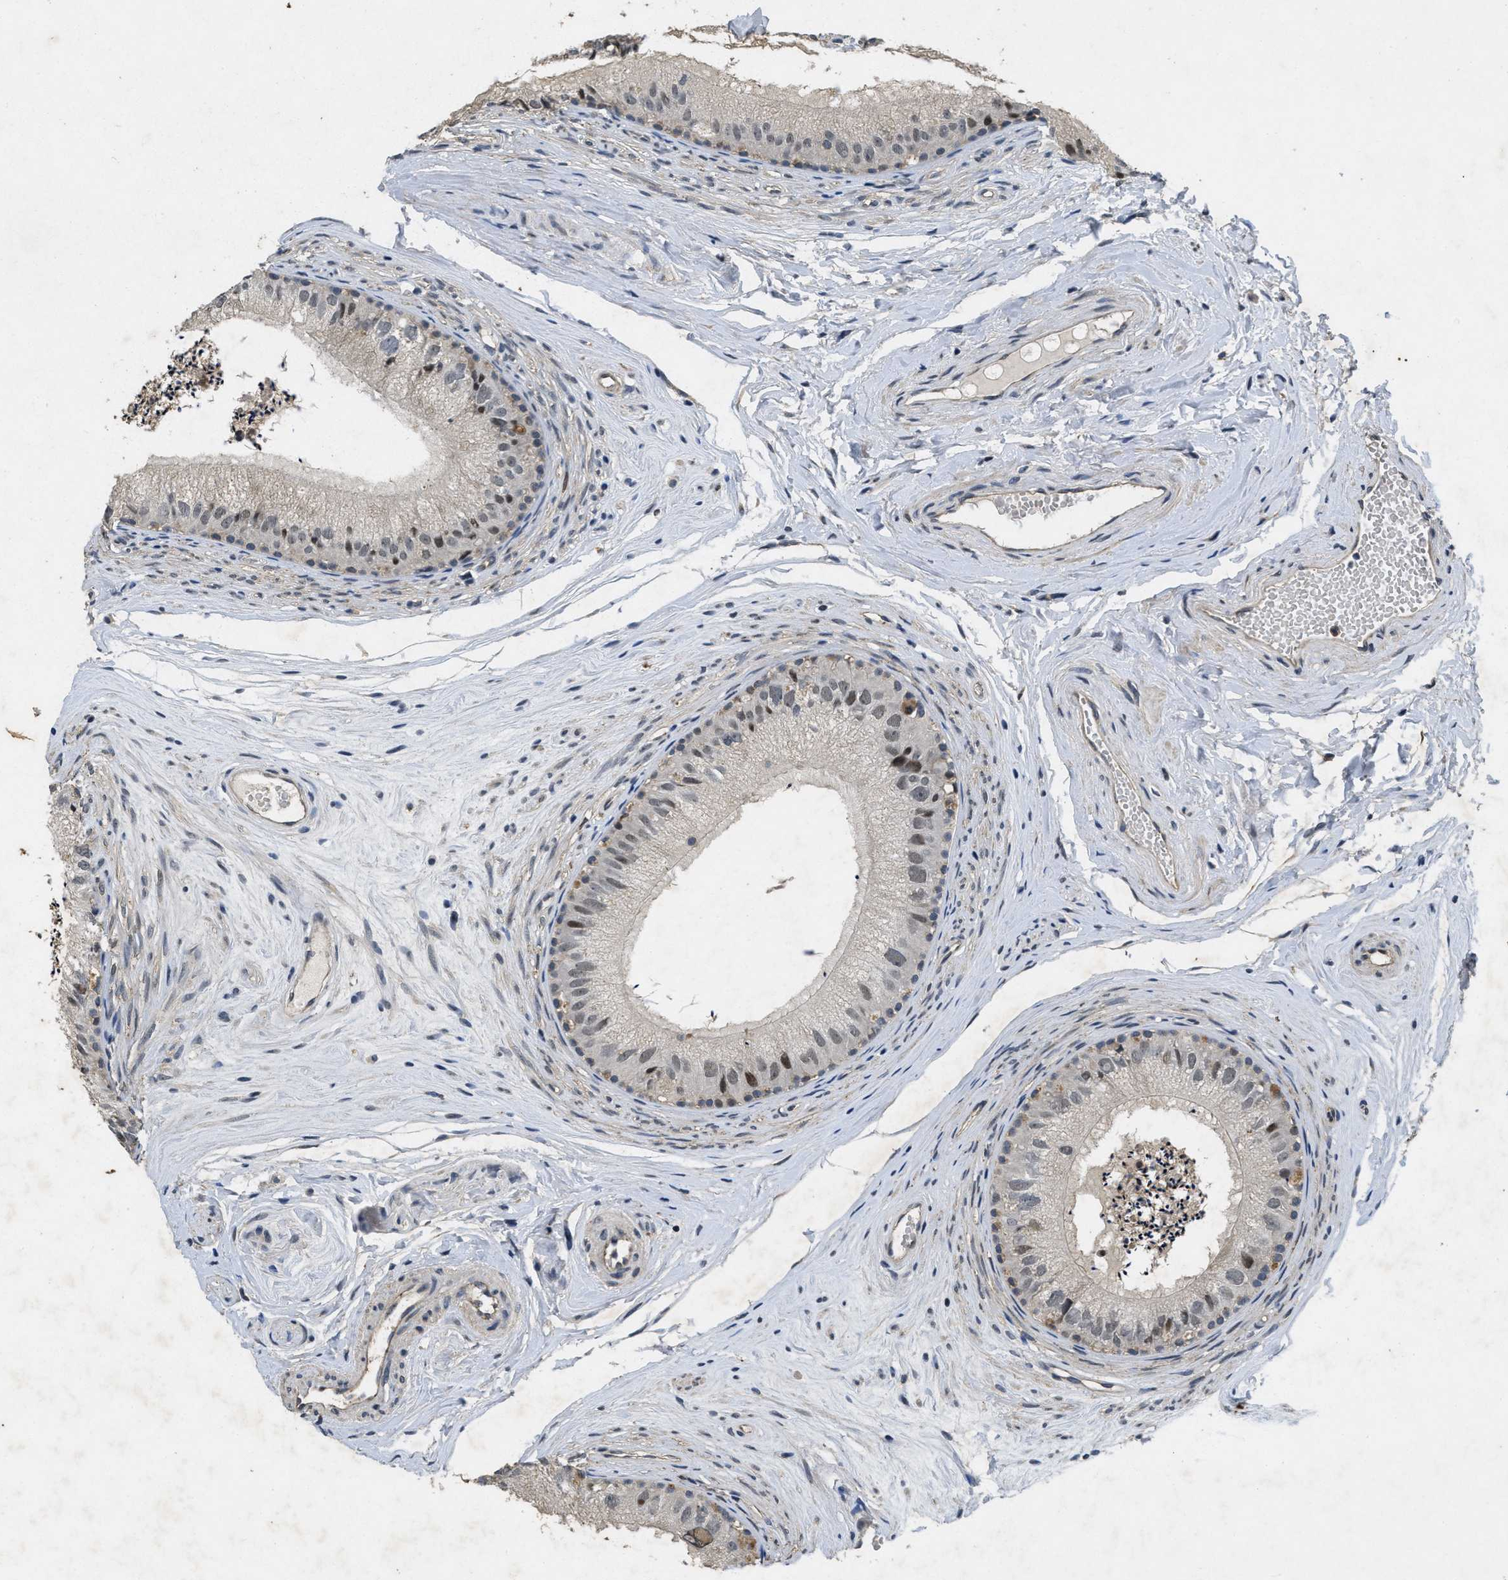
{"staining": {"intensity": "moderate", "quantity": "25%-75%", "location": "nuclear"}, "tissue": "epididymis", "cell_type": "Glandular cells", "image_type": "normal", "snomed": [{"axis": "morphology", "description": "Normal tissue, NOS"}, {"axis": "topography", "description": "Epididymis"}], "caption": "Immunohistochemistry (IHC) image of normal epididymis: human epididymis stained using IHC reveals medium levels of moderate protein expression localized specifically in the nuclear of glandular cells, appearing as a nuclear brown color.", "gene": "PAPOLG", "patient": {"sex": "male", "age": 56}}